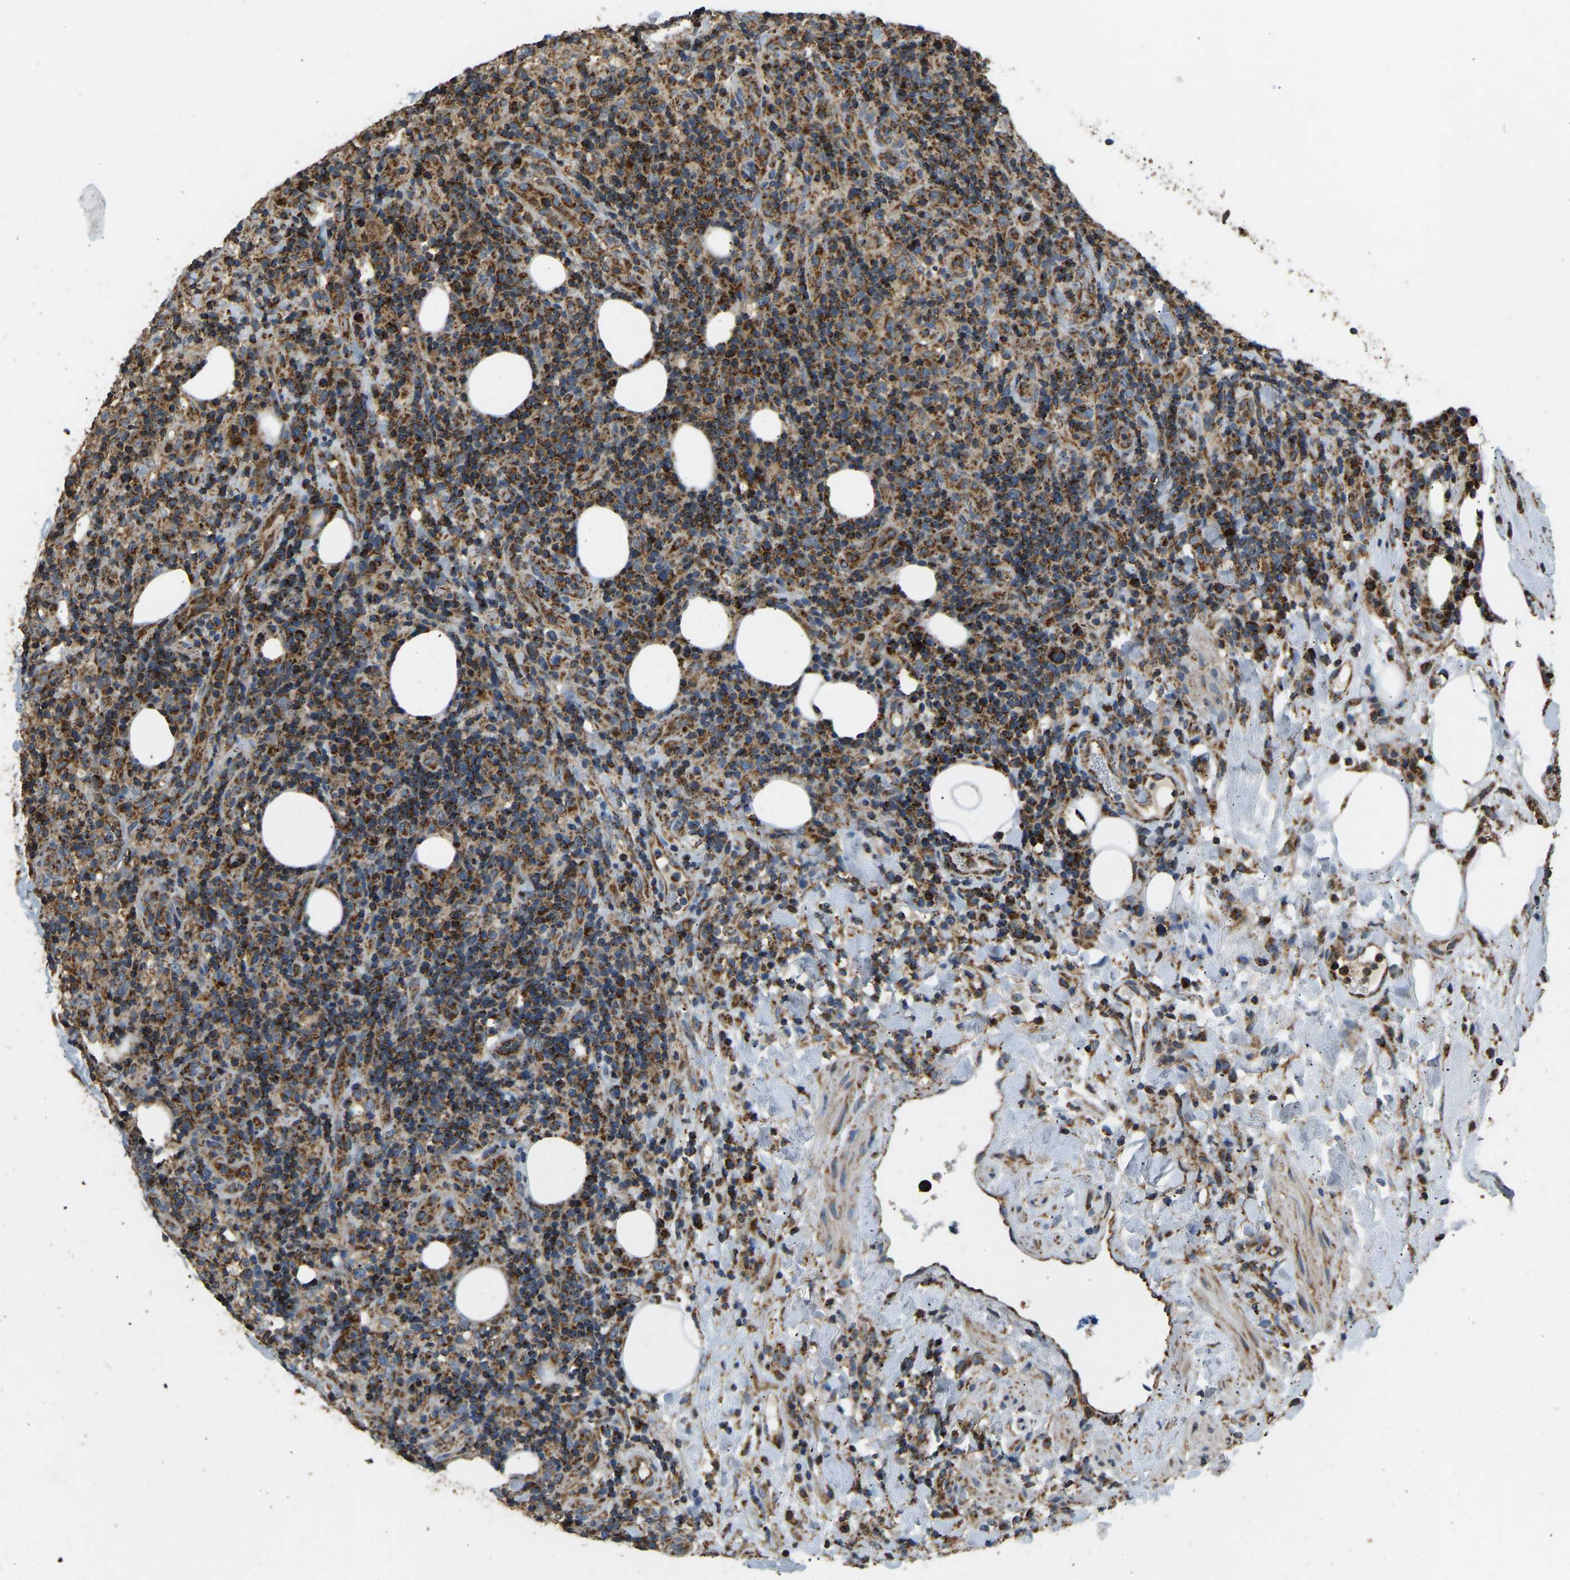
{"staining": {"intensity": "strong", "quantity": ">75%", "location": "cytoplasmic/membranous"}, "tissue": "lymphoma", "cell_type": "Tumor cells", "image_type": "cancer", "snomed": [{"axis": "morphology", "description": "Malignant lymphoma, non-Hodgkin's type, High grade"}, {"axis": "topography", "description": "Lymph node"}], "caption": "Immunohistochemical staining of lymphoma reveals high levels of strong cytoplasmic/membranous staining in about >75% of tumor cells. The protein is stained brown, and the nuclei are stained in blue (DAB IHC with brightfield microscopy, high magnification).", "gene": "TUFM", "patient": {"sex": "female", "age": 76}}